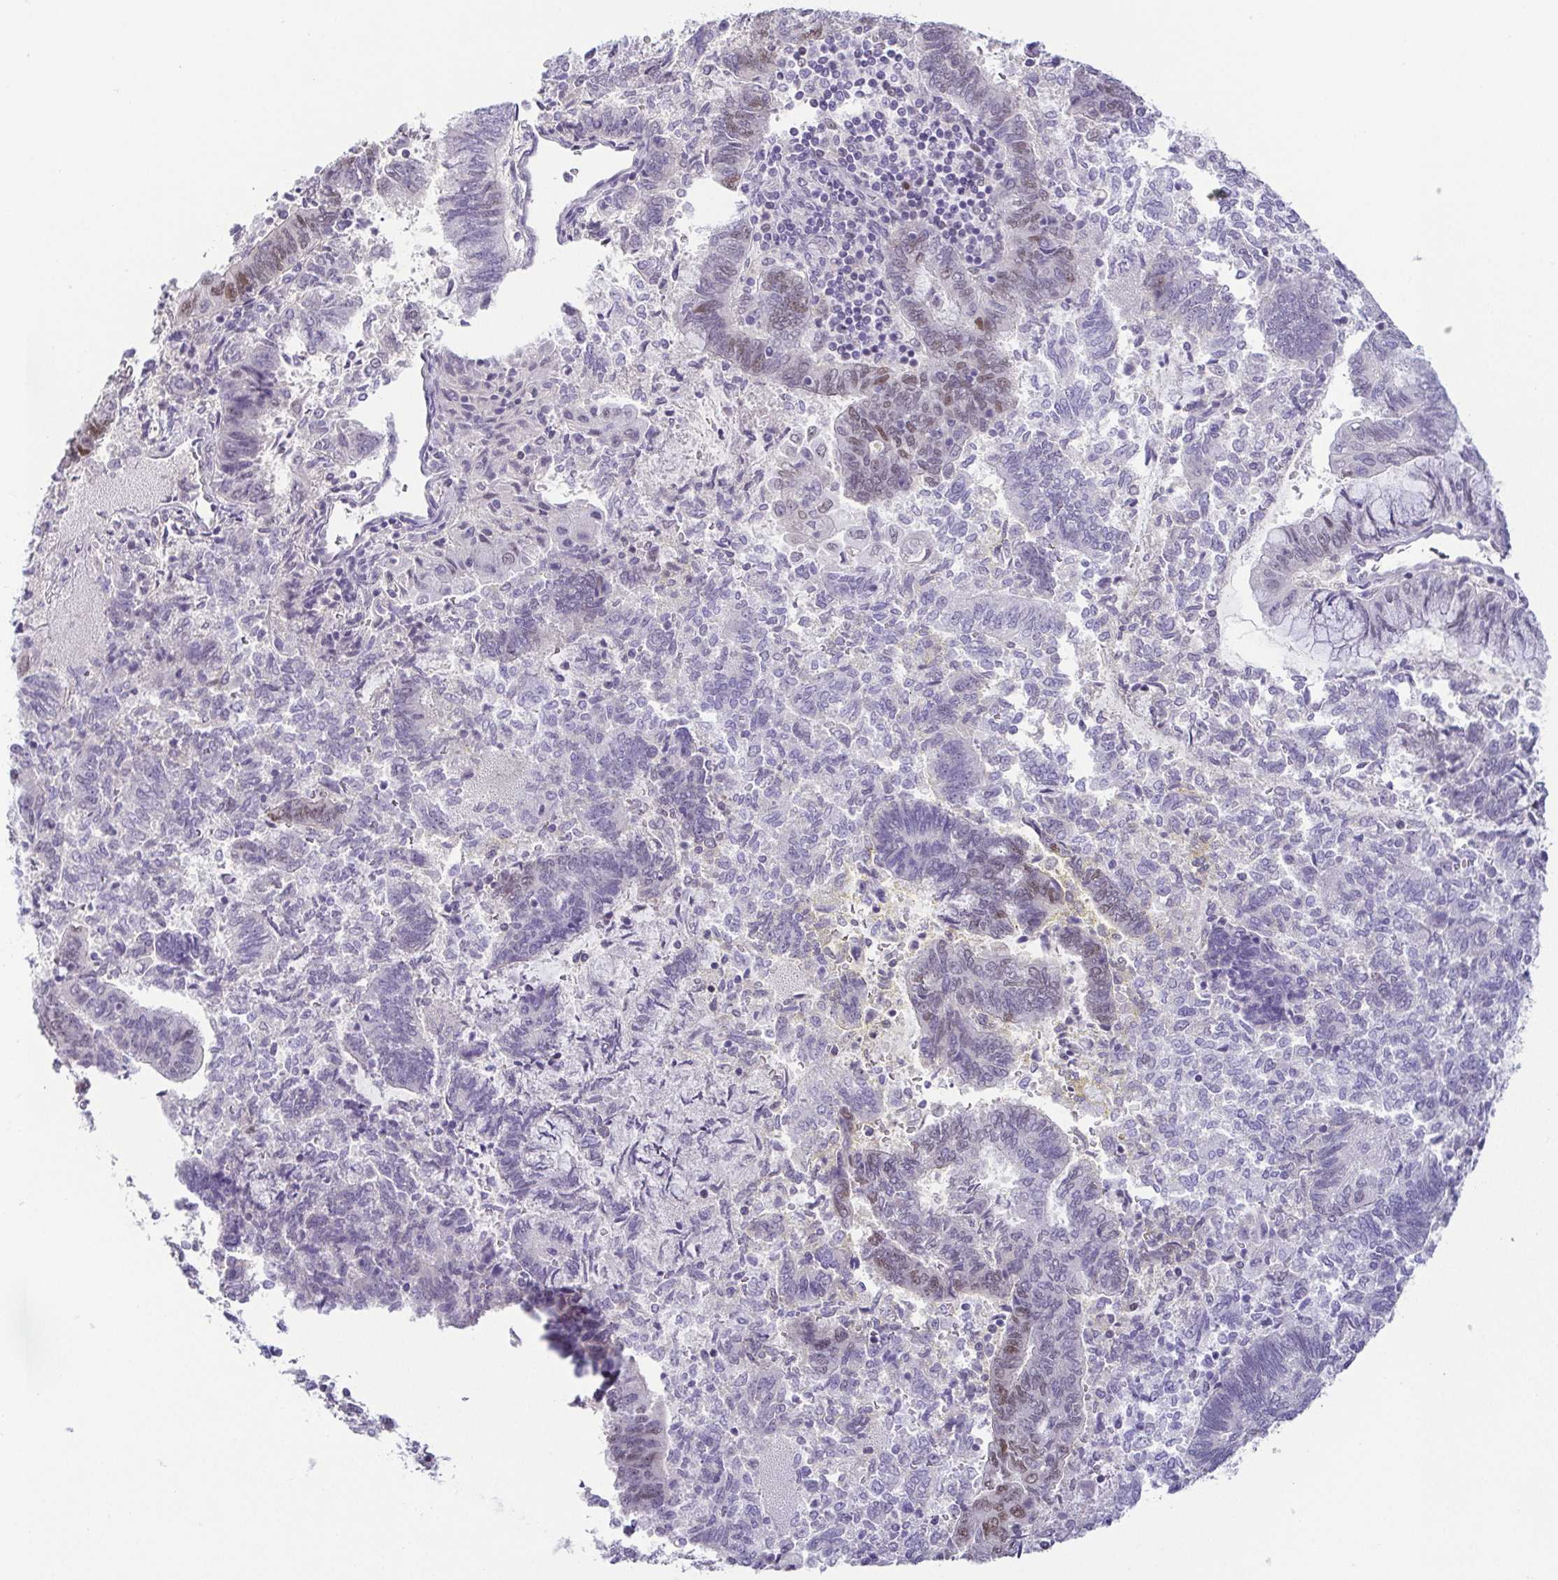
{"staining": {"intensity": "moderate", "quantity": "<25%", "location": "nuclear"}, "tissue": "endometrial cancer", "cell_type": "Tumor cells", "image_type": "cancer", "snomed": [{"axis": "morphology", "description": "Adenocarcinoma, NOS"}, {"axis": "topography", "description": "Endometrium"}], "caption": "A micrograph showing moderate nuclear positivity in approximately <25% of tumor cells in adenocarcinoma (endometrial), as visualized by brown immunohistochemical staining.", "gene": "TCF3", "patient": {"sex": "female", "age": 65}}